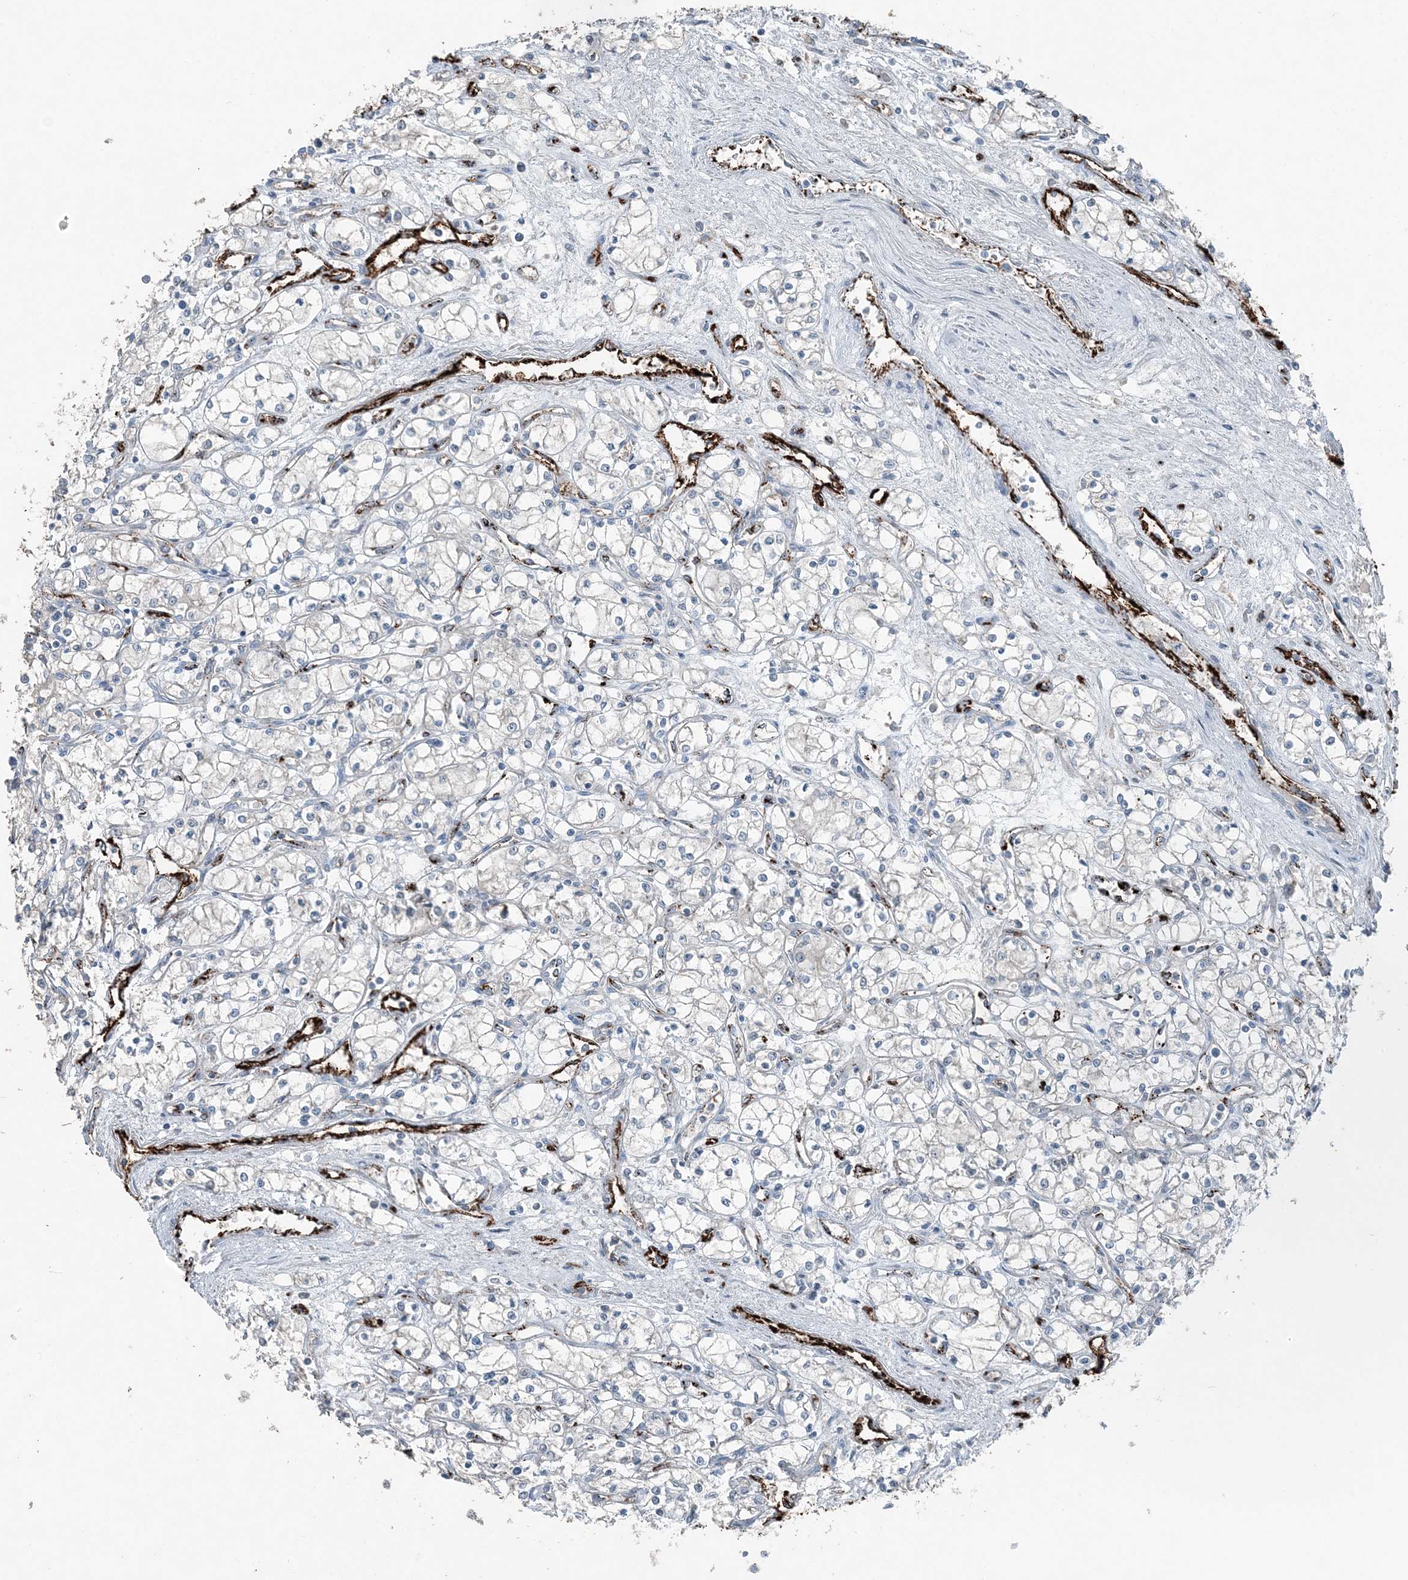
{"staining": {"intensity": "negative", "quantity": "none", "location": "none"}, "tissue": "renal cancer", "cell_type": "Tumor cells", "image_type": "cancer", "snomed": [{"axis": "morphology", "description": "Adenocarcinoma, NOS"}, {"axis": "topography", "description": "Kidney"}], "caption": "A micrograph of human renal cancer is negative for staining in tumor cells.", "gene": "ELOVL7", "patient": {"sex": "male", "age": 59}}